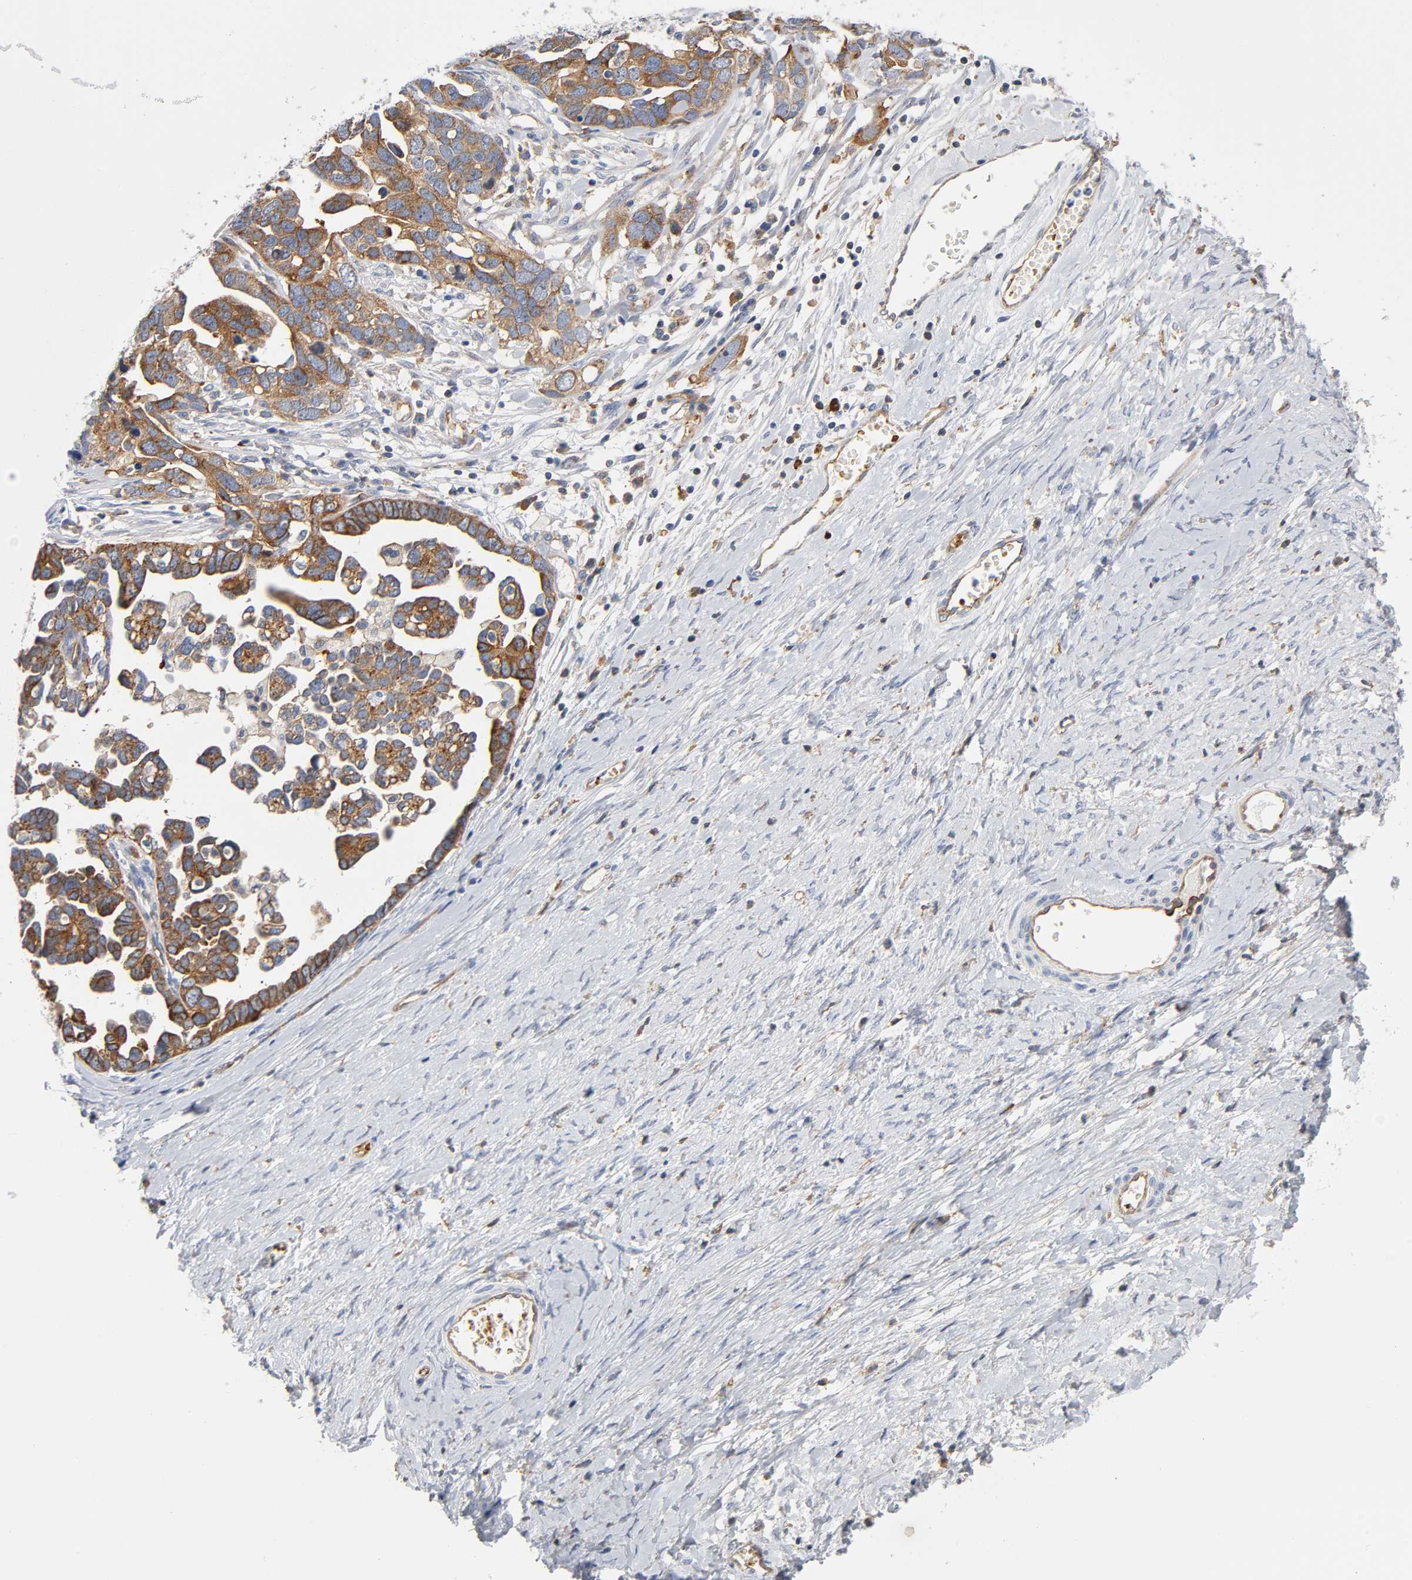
{"staining": {"intensity": "moderate", "quantity": ">75%", "location": "cytoplasmic/membranous"}, "tissue": "ovarian cancer", "cell_type": "Tumor cells", "image_type": "cancer", "snomed": [{"axis": "morphology", "description": "Cystadenocarcinoma, serous, NOS"}, {"axis": "topography", "description": "Ovary"}], "caption": "Tumor cells demonstrate medium levels of moderate cytoplasmic/membranous positivity in about >75% of cells in human serous cystadenocarcinoma (ovarian). (Stains: DAB (3,3'-diaminobenzidine) in brown, nuclei in blue, Microscopy: brightfield microscopy at high magnification).", "gene": "CD2AP", "patient": {"sex": "female", "age": 54}}